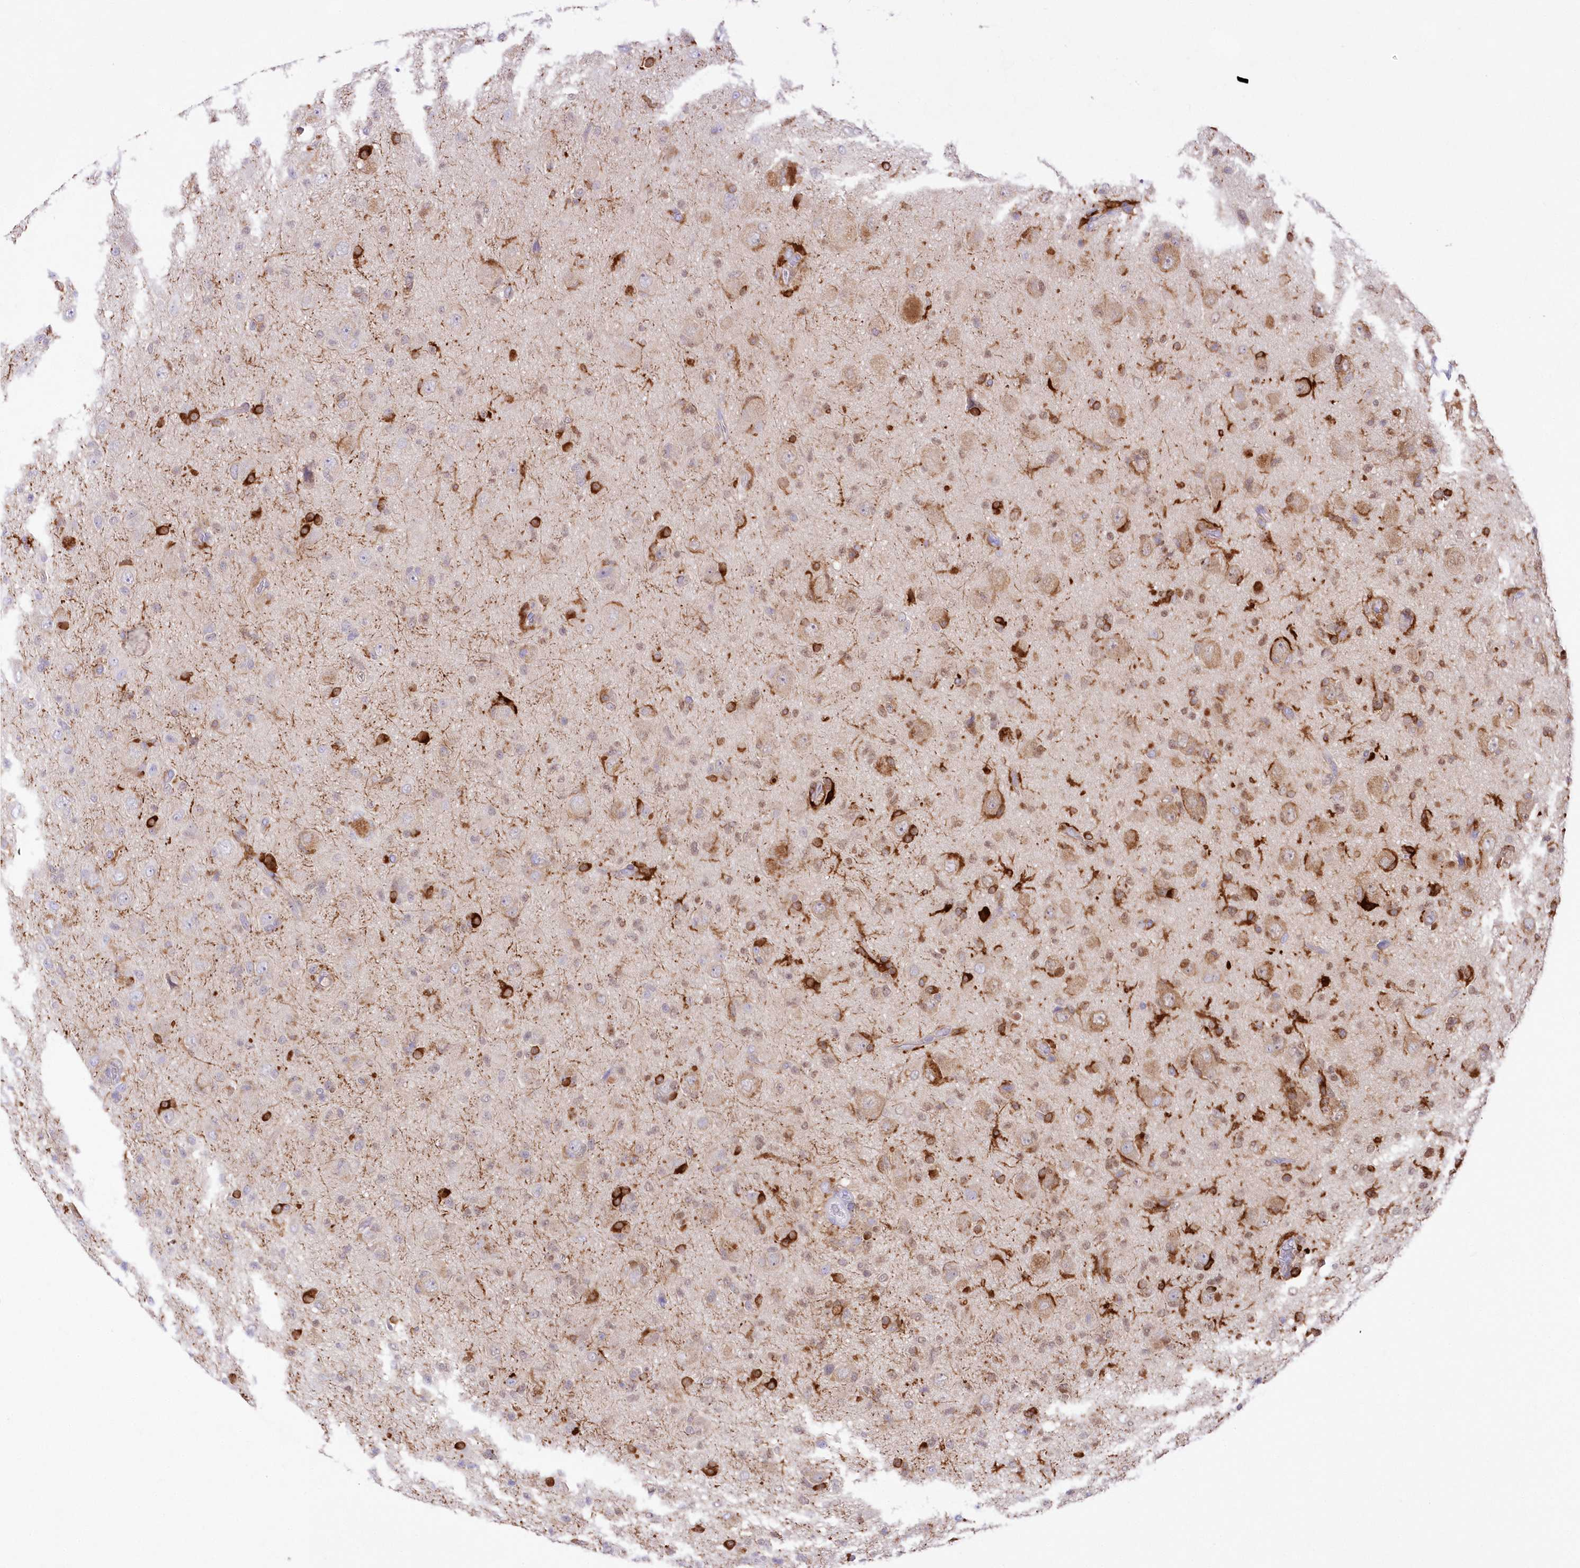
{"staining": {"intensity": "weak", "quantity": "25%-75%", "location": "cytoplasmic/membranous"}, "tissue": "glioma", "cell_type": "Tumor cells", "image_type": "cancer", "snomed": [{"axis": "morphology", "description": "Glioma, malignant, High grade"}, {"axis": "topography", "description": "Brain"}], "caption": "A high-resolution histopathology image shows IHC staining of glioma, which shows weak cytoplasmic/membranous staining in about 25%-75% of tumor cells.", "gene": "DNAJC19", "patient": {"sex": "female", "age": 57}}